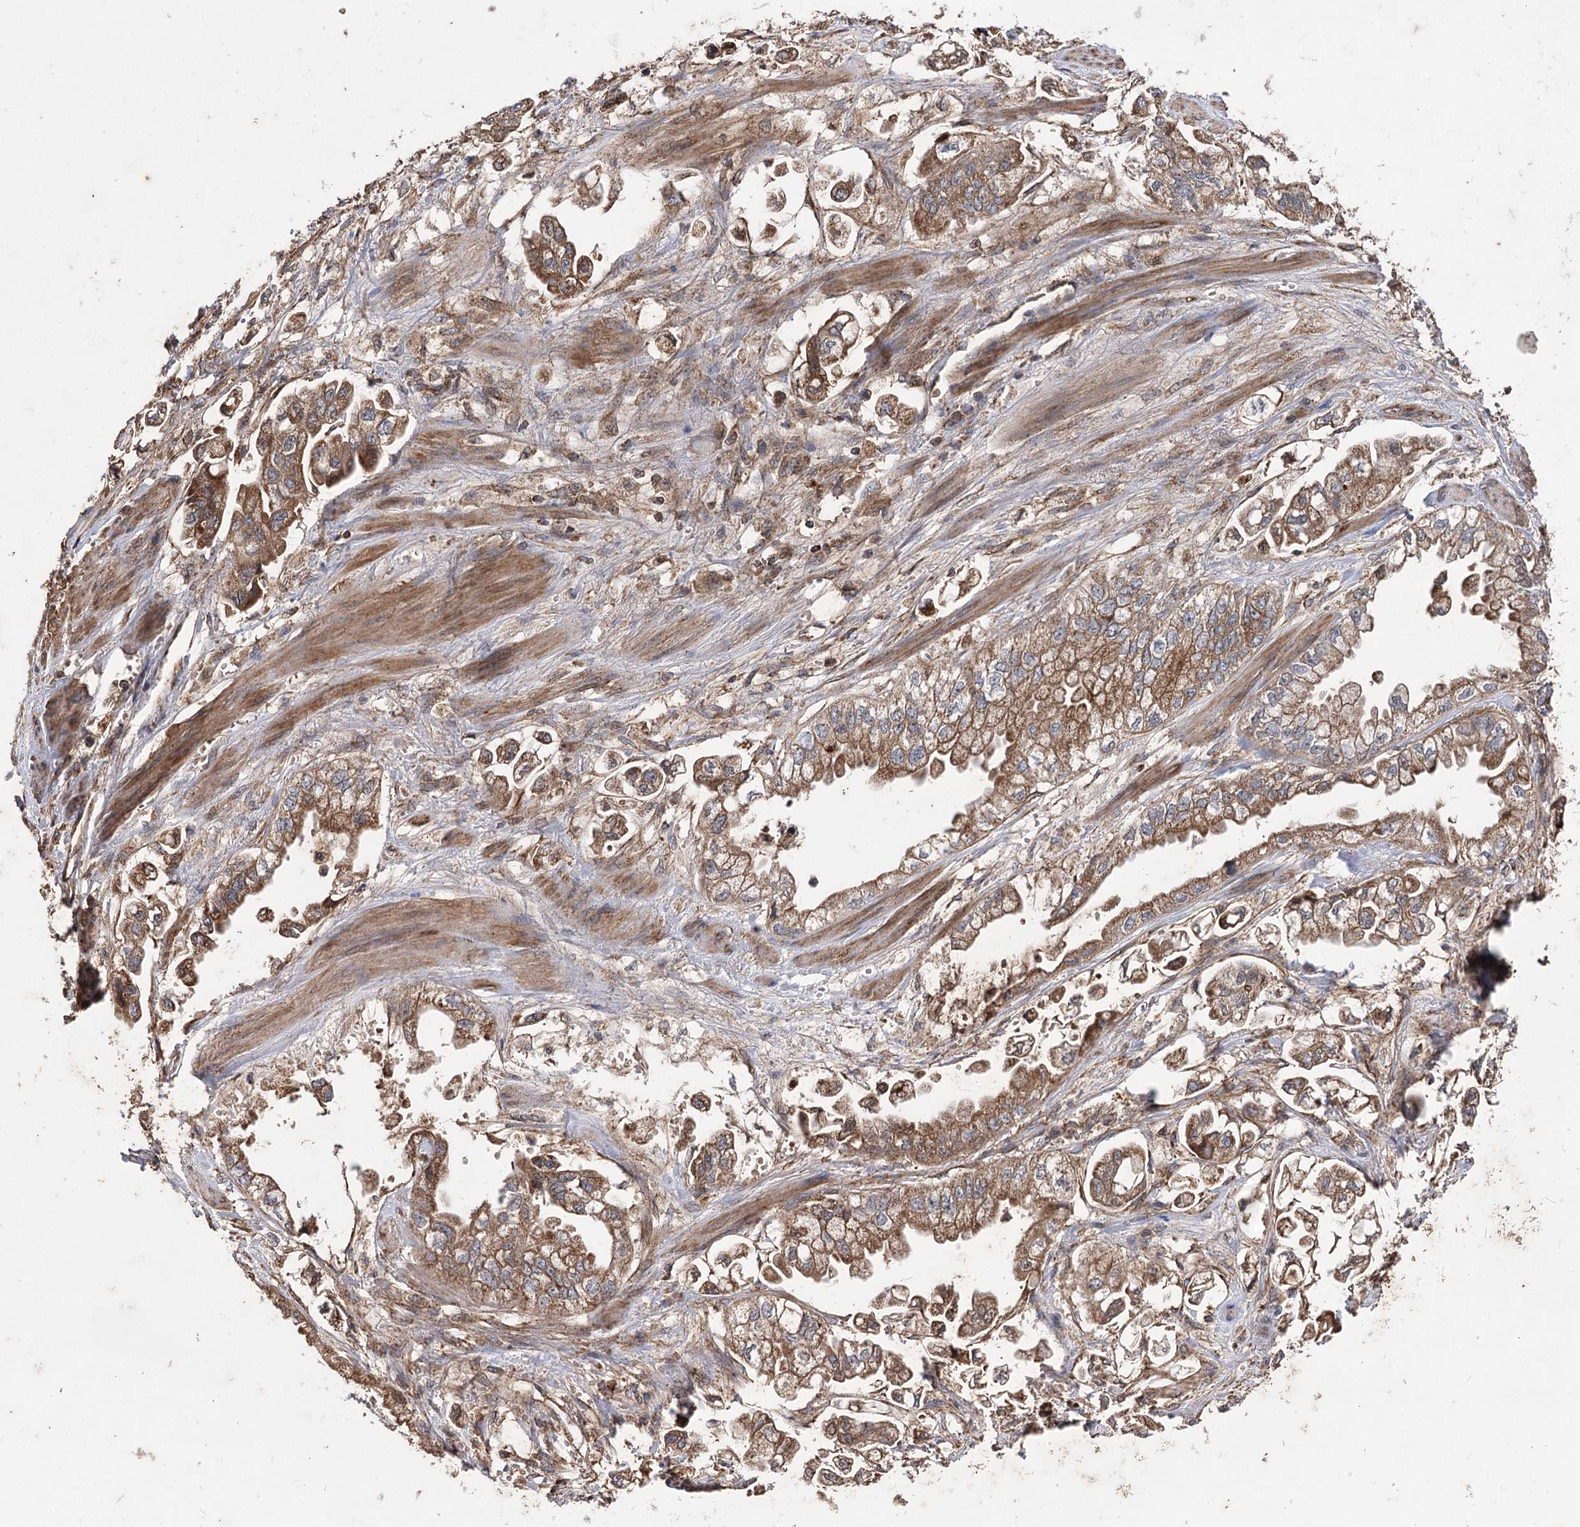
{"staining": {"intensity": "strong", "quantity": ">75%", "location": "cytoplasmic/membranous"}, "tissue": "stomach cancer", "cell_type": "Tumor cells", "image_type": "cancer", "snomed": [{"axis": "morphology", "description": "Adenocarcinoma, NOS"}, {"axis": "topography", "description": "Stomach"}], "caption": "Human adenocarcinoma (stomach) stained with a protein marker shows strong staining in tumor cells.", "gene": "RASSF3", "patient": {"sex": "male", "age": 62}}